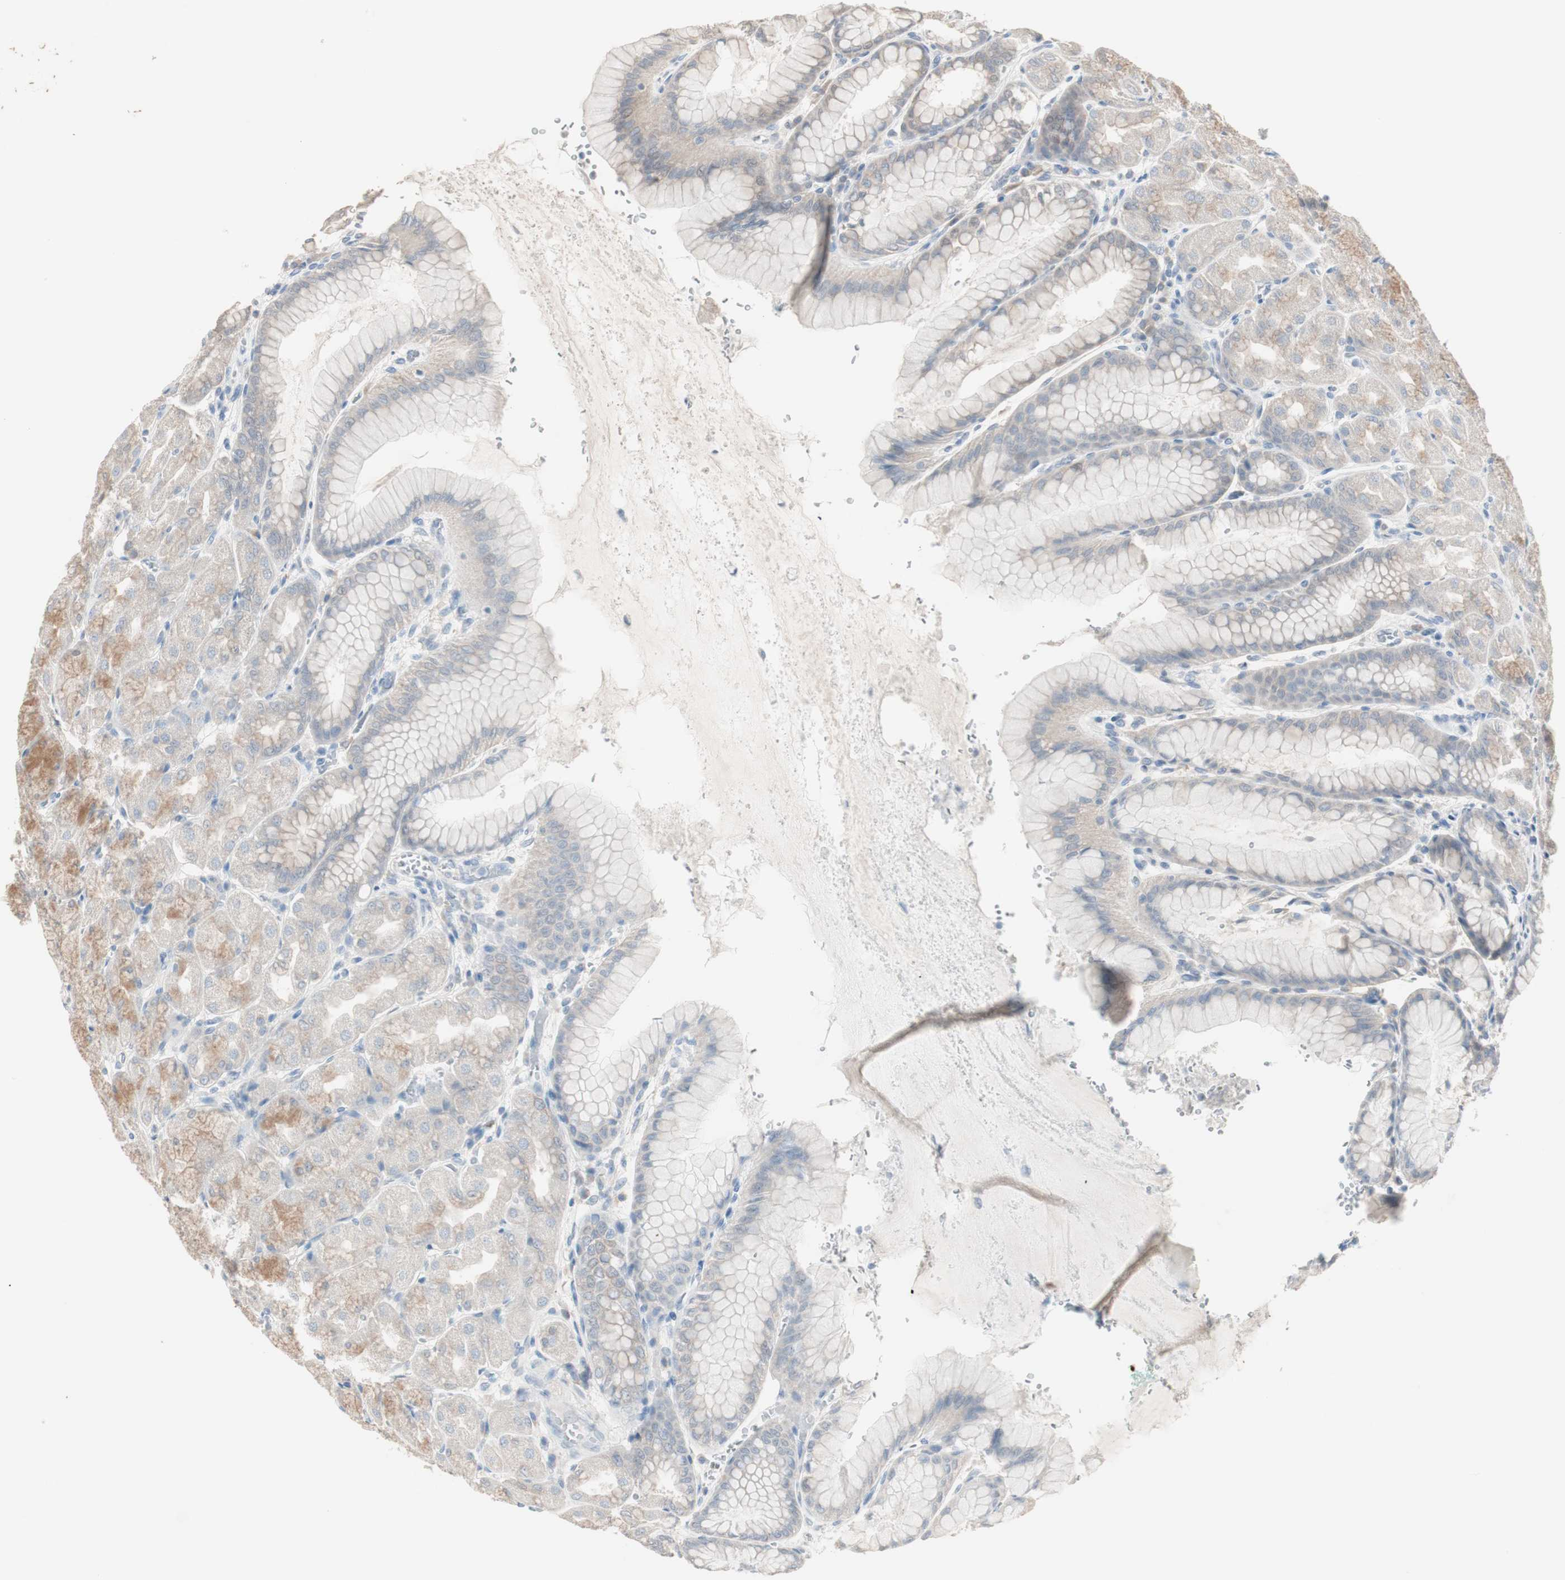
{"staining": {"intensity": "weak", "quantity": "25%-75%", "location": "cytoplasmic/membranous"}, "tissue": "stomach", "cell_type": "Glandular cells", "image_type": "normal", "snomed": [{"axis": "morphology", "description": "Normal tissue, NOS"}, {"axis": "topography", "description": "Stomach, upper"}], "caption": "A histopathology image of stomach stained for a protein exhibits weak cytoplasmic/membranous brown staining in glandular cells. Using DAB (3,3'-diaminobenzidine) (brown) and hematoxylin (blue) stains, captured at high magnification using brightfield microscopy.", "gene": "KHK", "patient": {"sex": "female", "age": 56}}